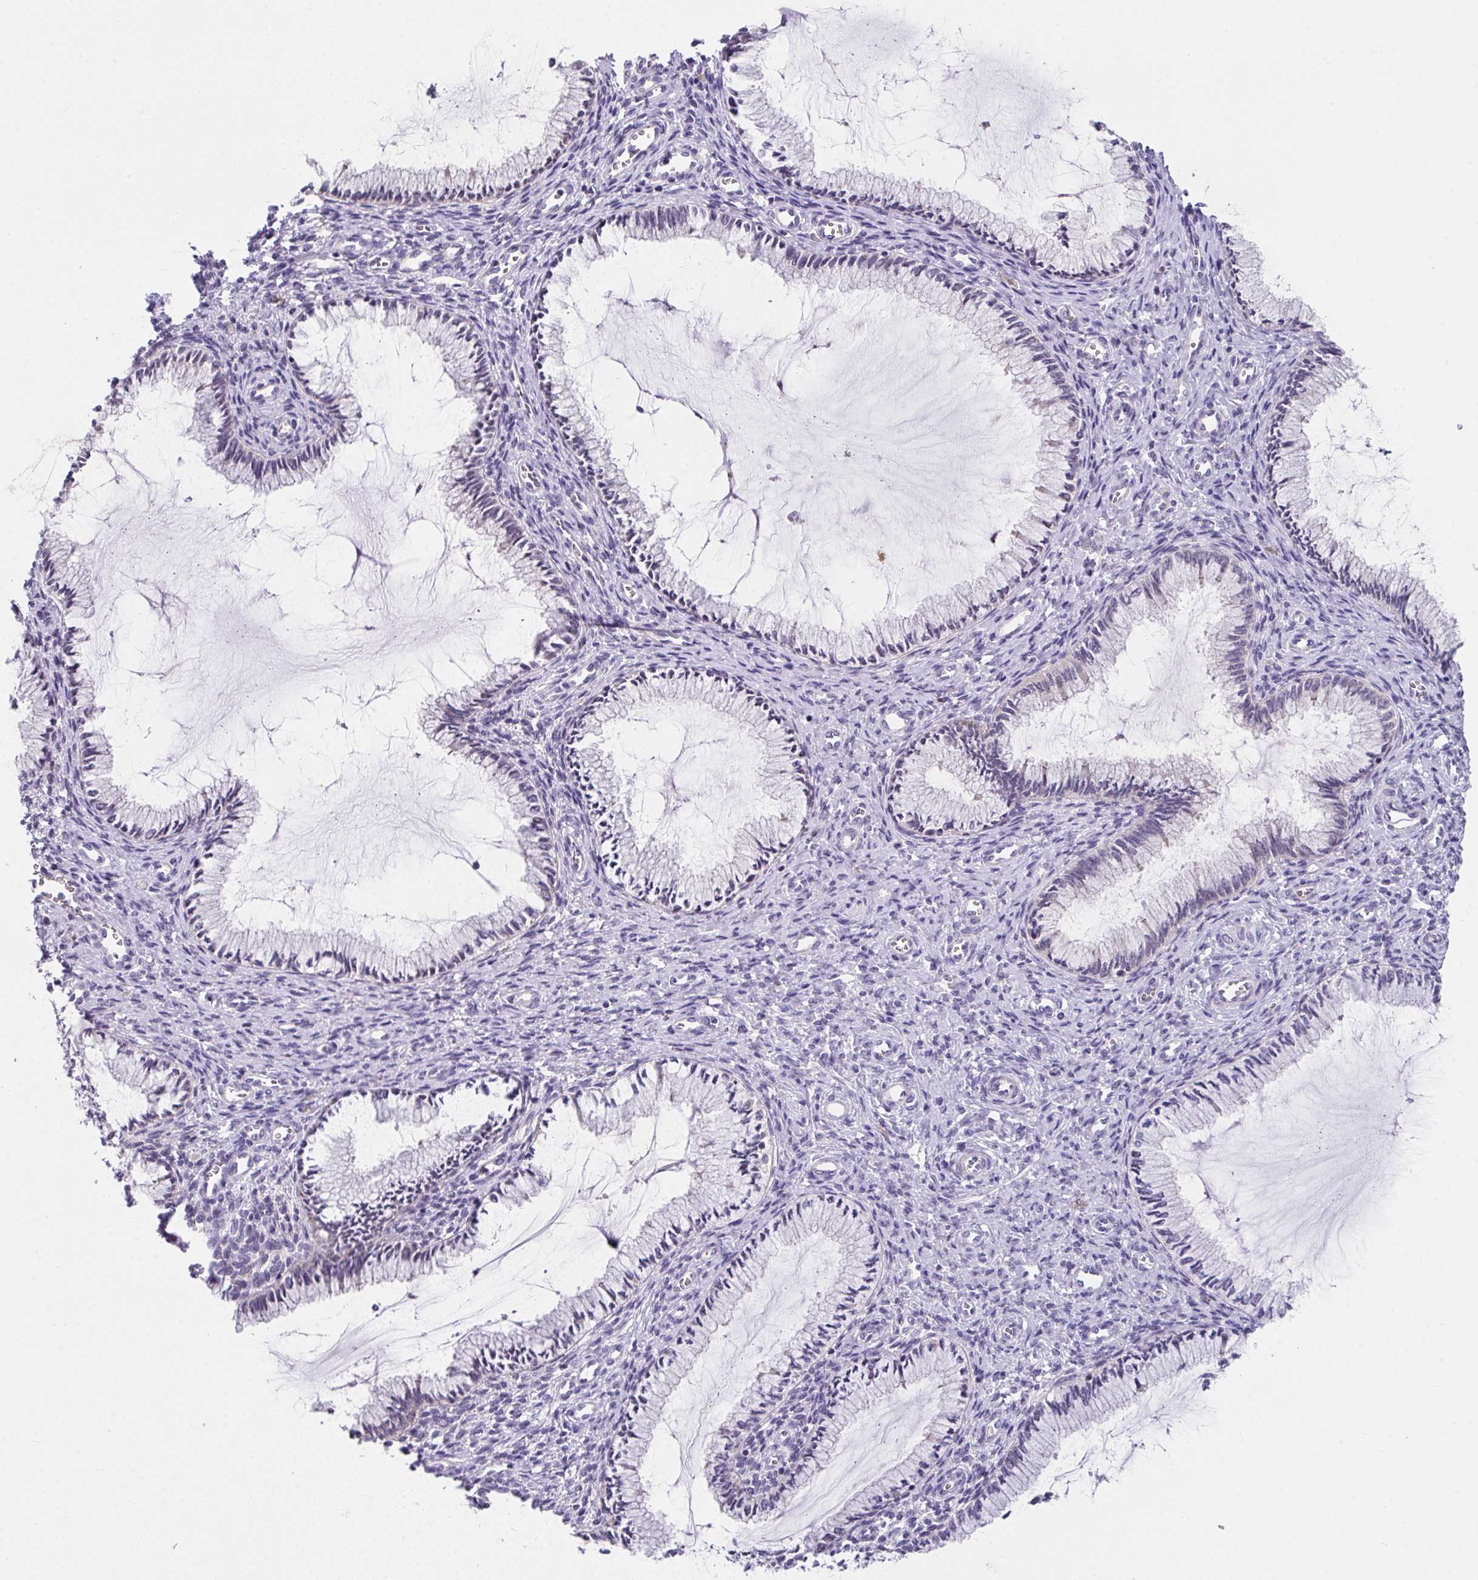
{"staining": {"intensity": "weak", "quantity": "<25%", "location": "nuclear"}, "tissue": "cervix", "cell_type": "Glandular cells", "image_type": "normal", "snomed": [{"axis": "morphology", "description": "Normal tissue, NOS"}, {"axis": "topography", "description": "Cervix"}], "caption": "Immunohistochemistry (IHC) photomicrograph of normal human cervix stained for a protein (brown), which shows no staining in glandular cells.", "gene": "GLTPD2", "patient": {"sex": "female", "age": 24}}